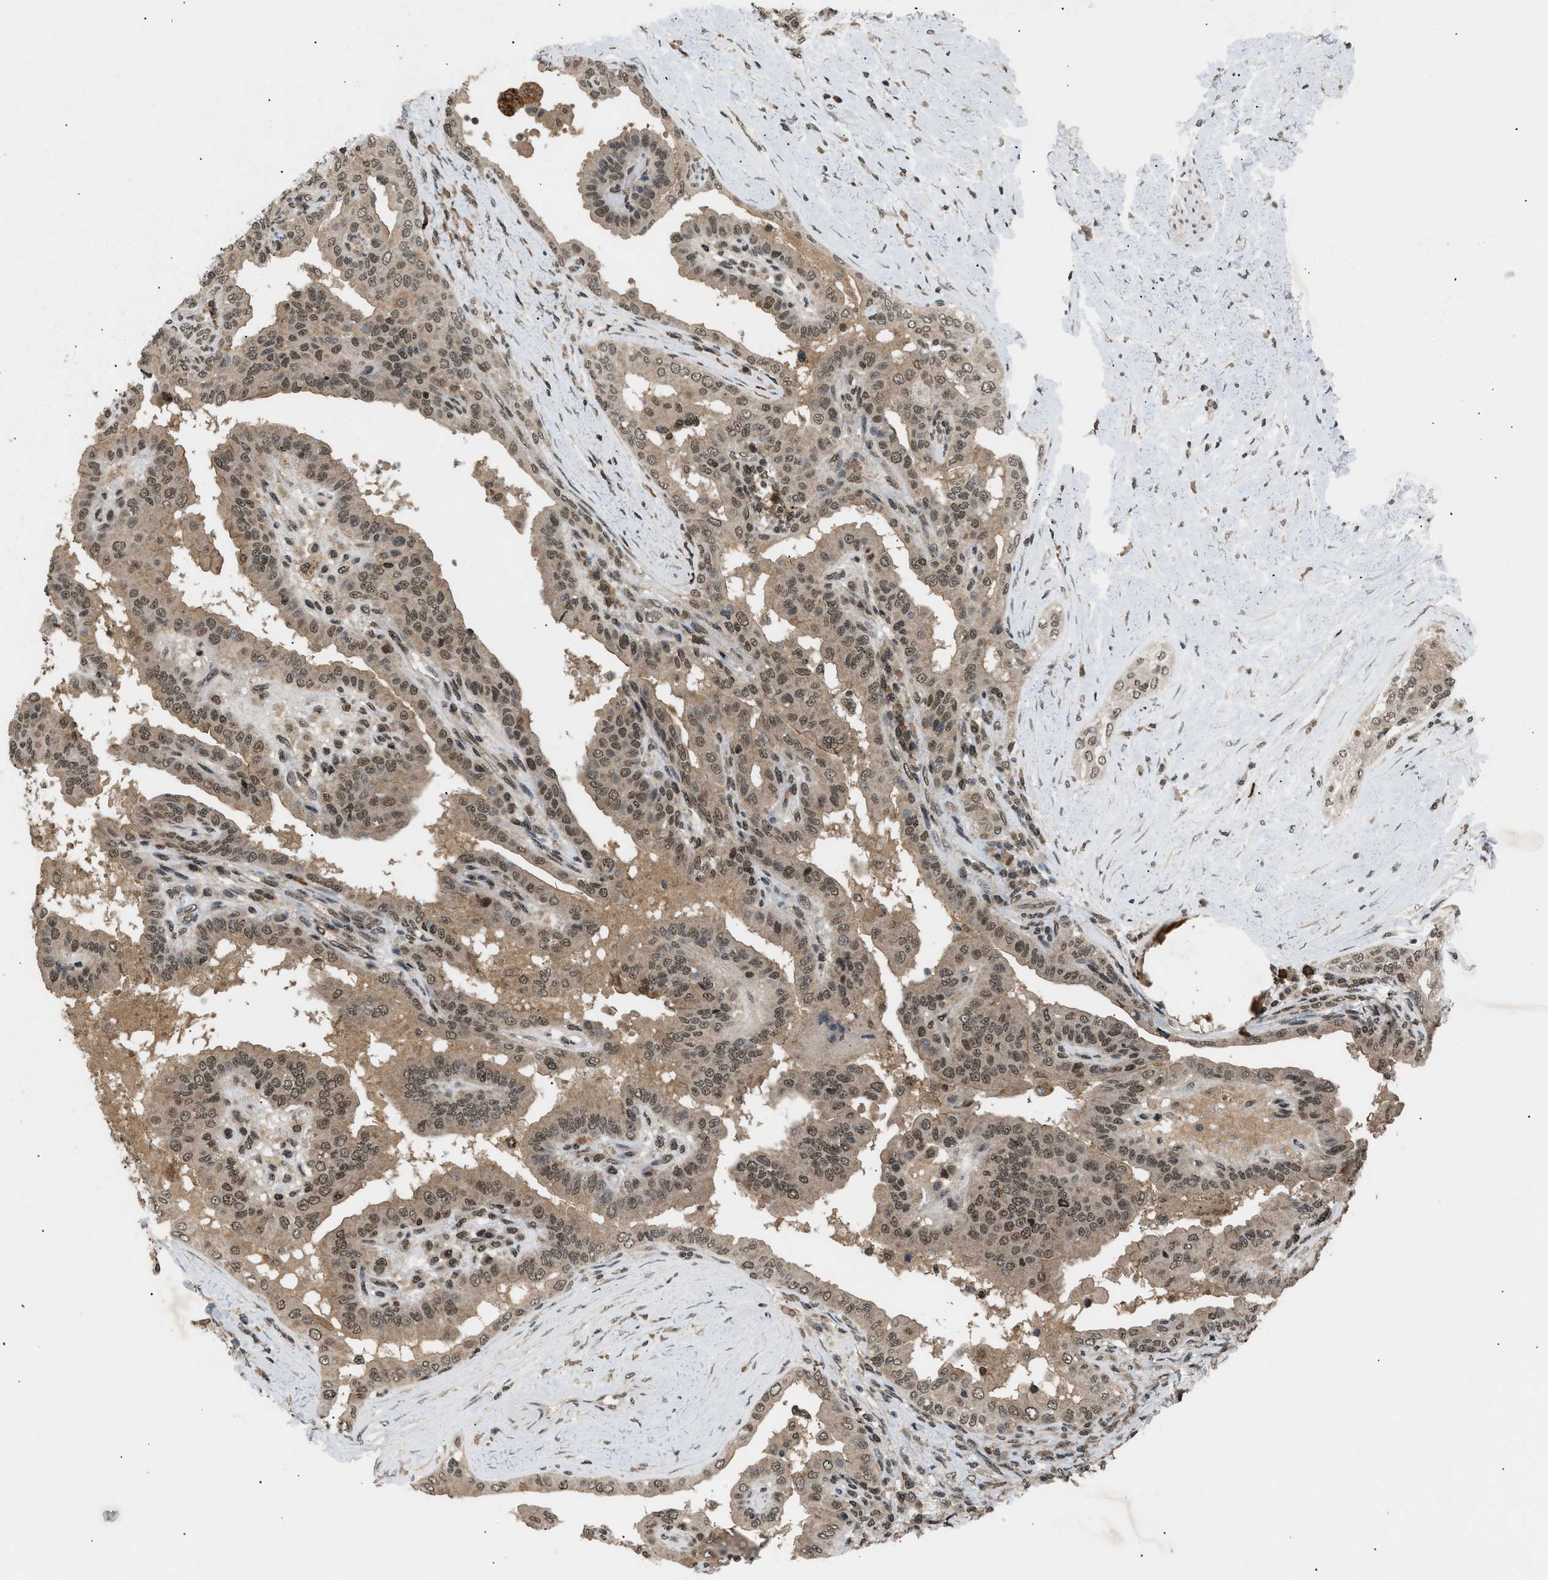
{"staining": {"intensity": "moderate", "quantity": ">75%", "location": "cytoplasmic/membranous,nuclear"}, "tissue": "thyroid cancer", "cell_type": "Tumor cells", "image_type": "cancer", "snomed": [{"axis": "morphology", "description": "Papillary adenocarcinoma, NOS"}, {"axis": "topography", "description": "Thyroid gland"}], "caption": "IHC photomicrograph of thyroid papillary adenocarcinoma stained for a protein (brown), which reveals medium levels of moderate cytoplasmic/membranous and nuclear positivity in approximately >75% of tumor cells.", "gene": "RBM5", "patient": {"sex": "male", "age": 33}}